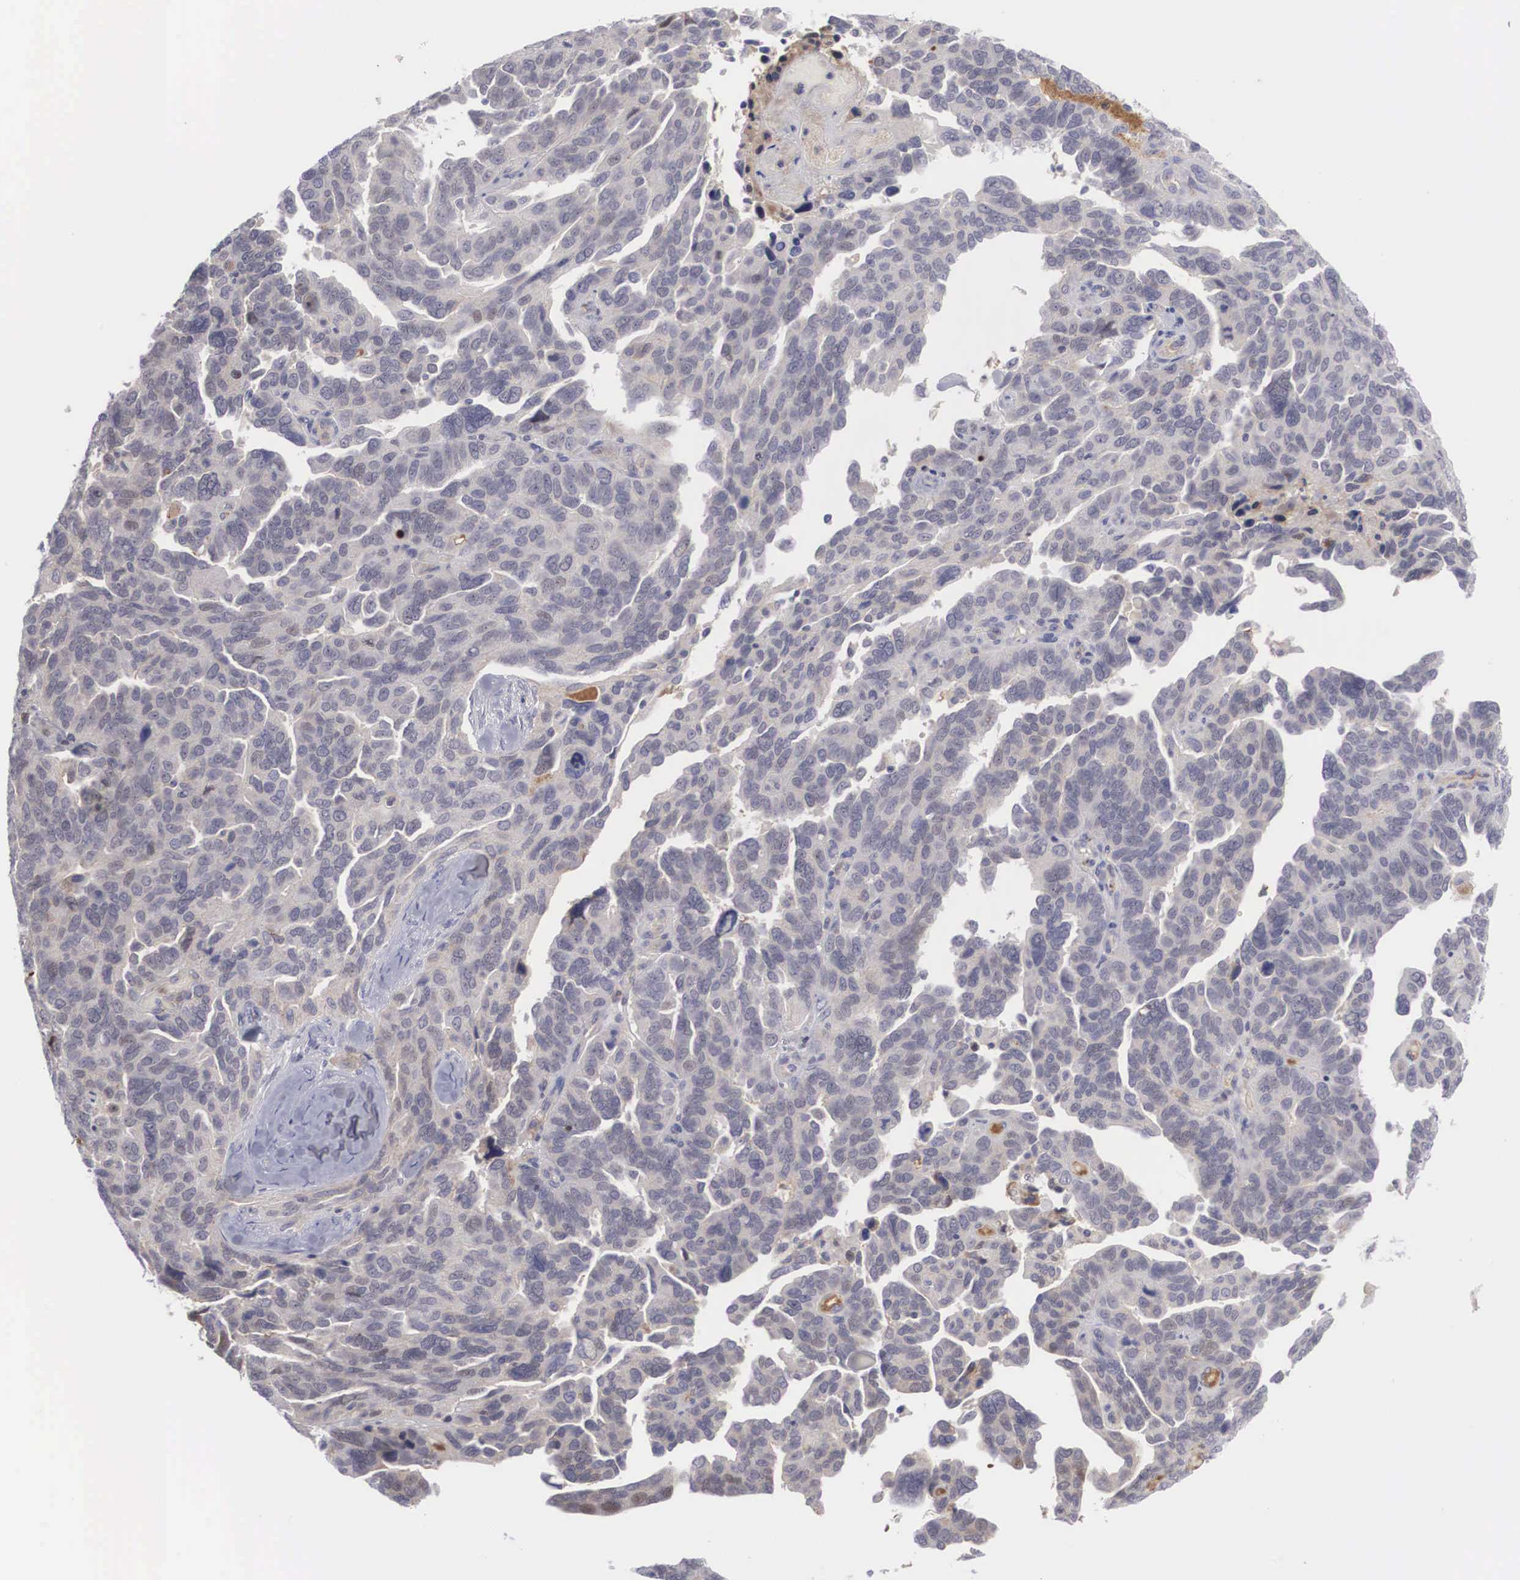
{"staining": {"intensity": "weak", "quantity": "<25%", "location": "cytoplasmic/membranous"}, "tissue": "ovarian cancer", "cell_type": "Tumor cells", "image_type": "cancer", "snomed": [{"axis": "morphology", "description": "Cystadenocarcinoma, serous, NOS"}, {"axis": "topography", "description": "Ovary"}], "caption": "IHC of human serous cystadenocarcinoma (ovarian) shows no staining in tumor cells.", "gene": "RBPJ", "patient": {"sex": "female", "age": 64}}